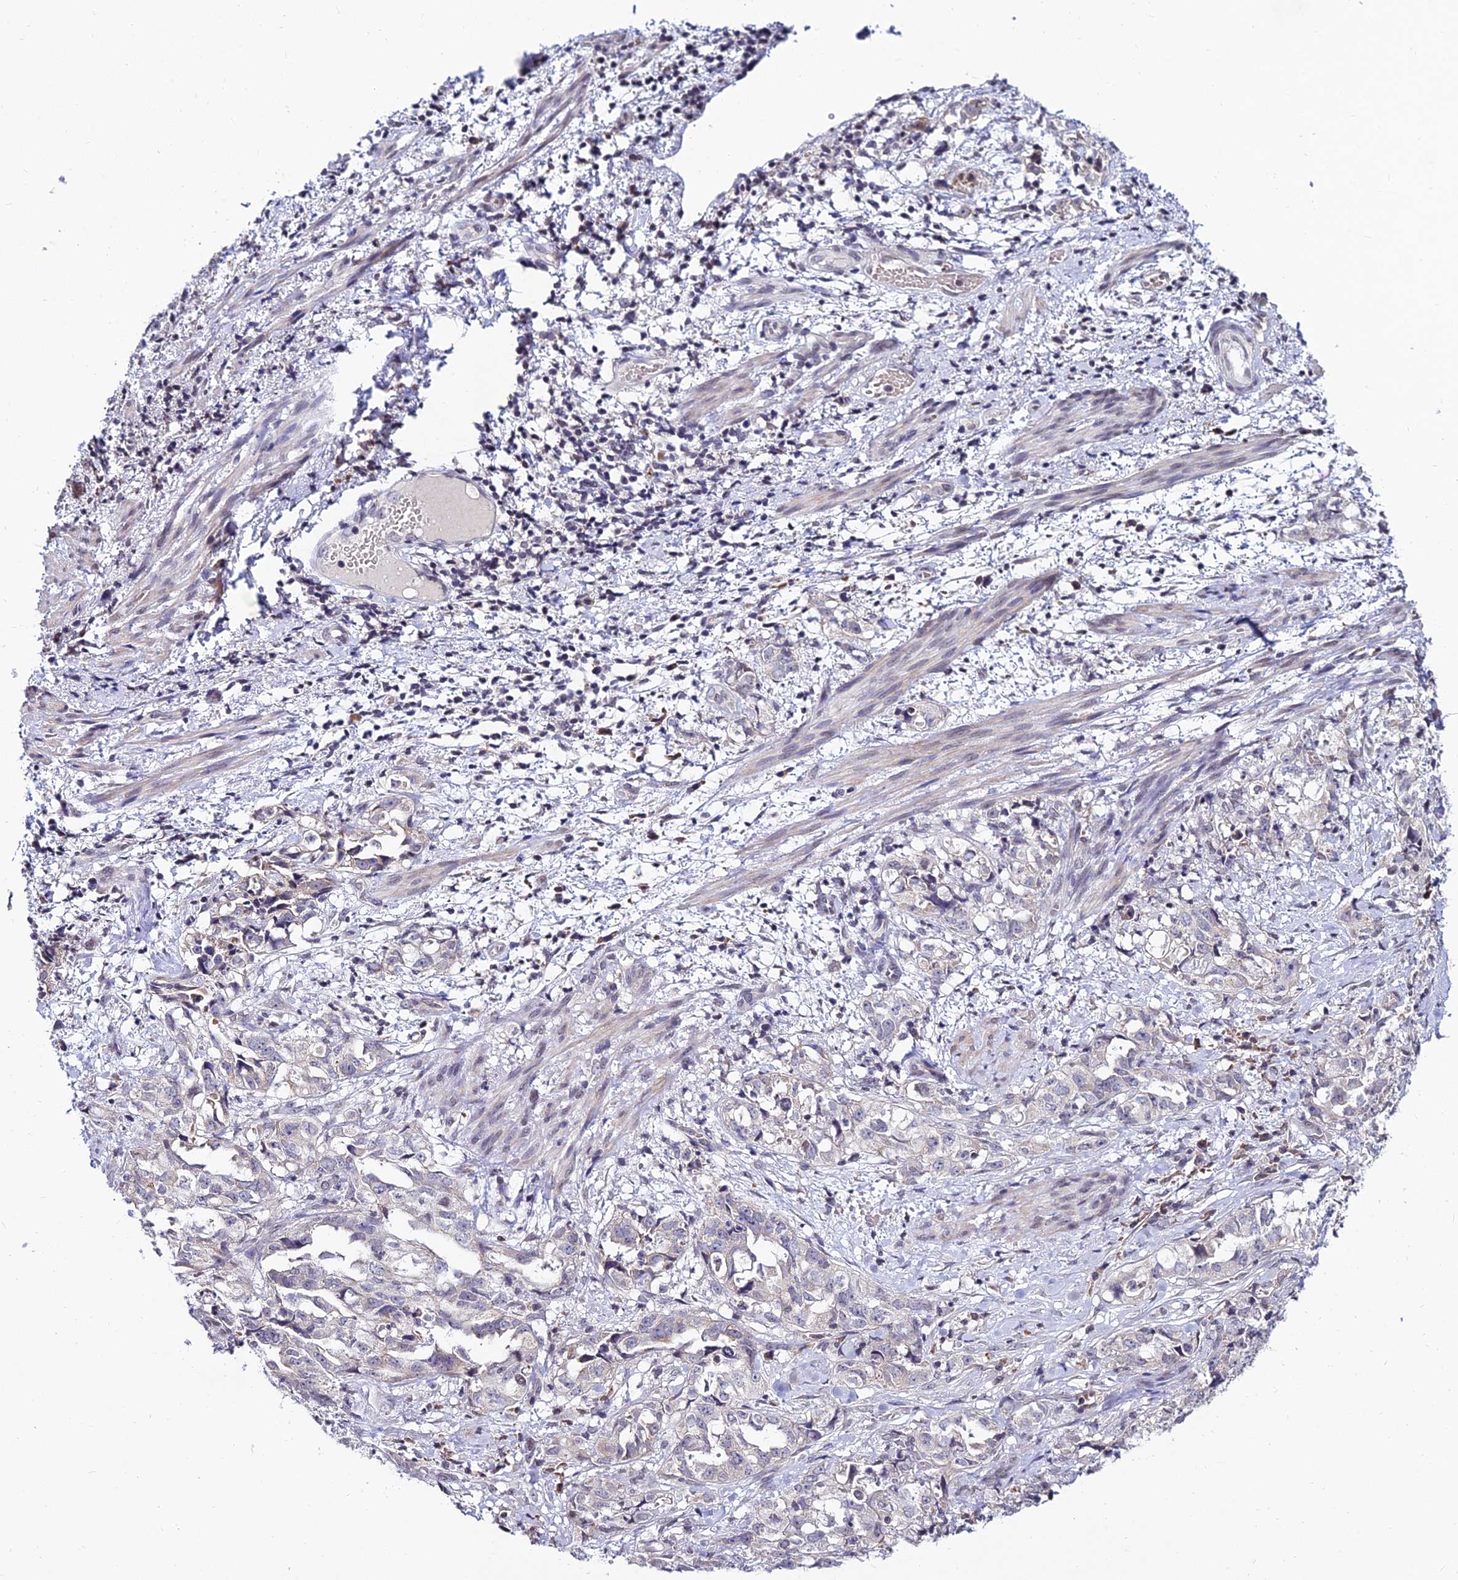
{"staining": {"intensity": "negative", "quantity": "none", "location": "none"}, "tissue": "endometrial cancer", "cell_type": "Tumor cells", "image_type": "cancer", "snomed": [{"axis": "morphology", "description": "Adenocarcinoma, NOS"}, {"axis": "topography", "description": "Endometrium"}], "caption": "The image exhibits no significant staining in tumor cells of endometrial cancer (adenocarcinoma). (Brightfield microscopy of DAB IHC at high magnification).", "gene": "CDNF", "patient": {"sex": "female", "age": 65}}